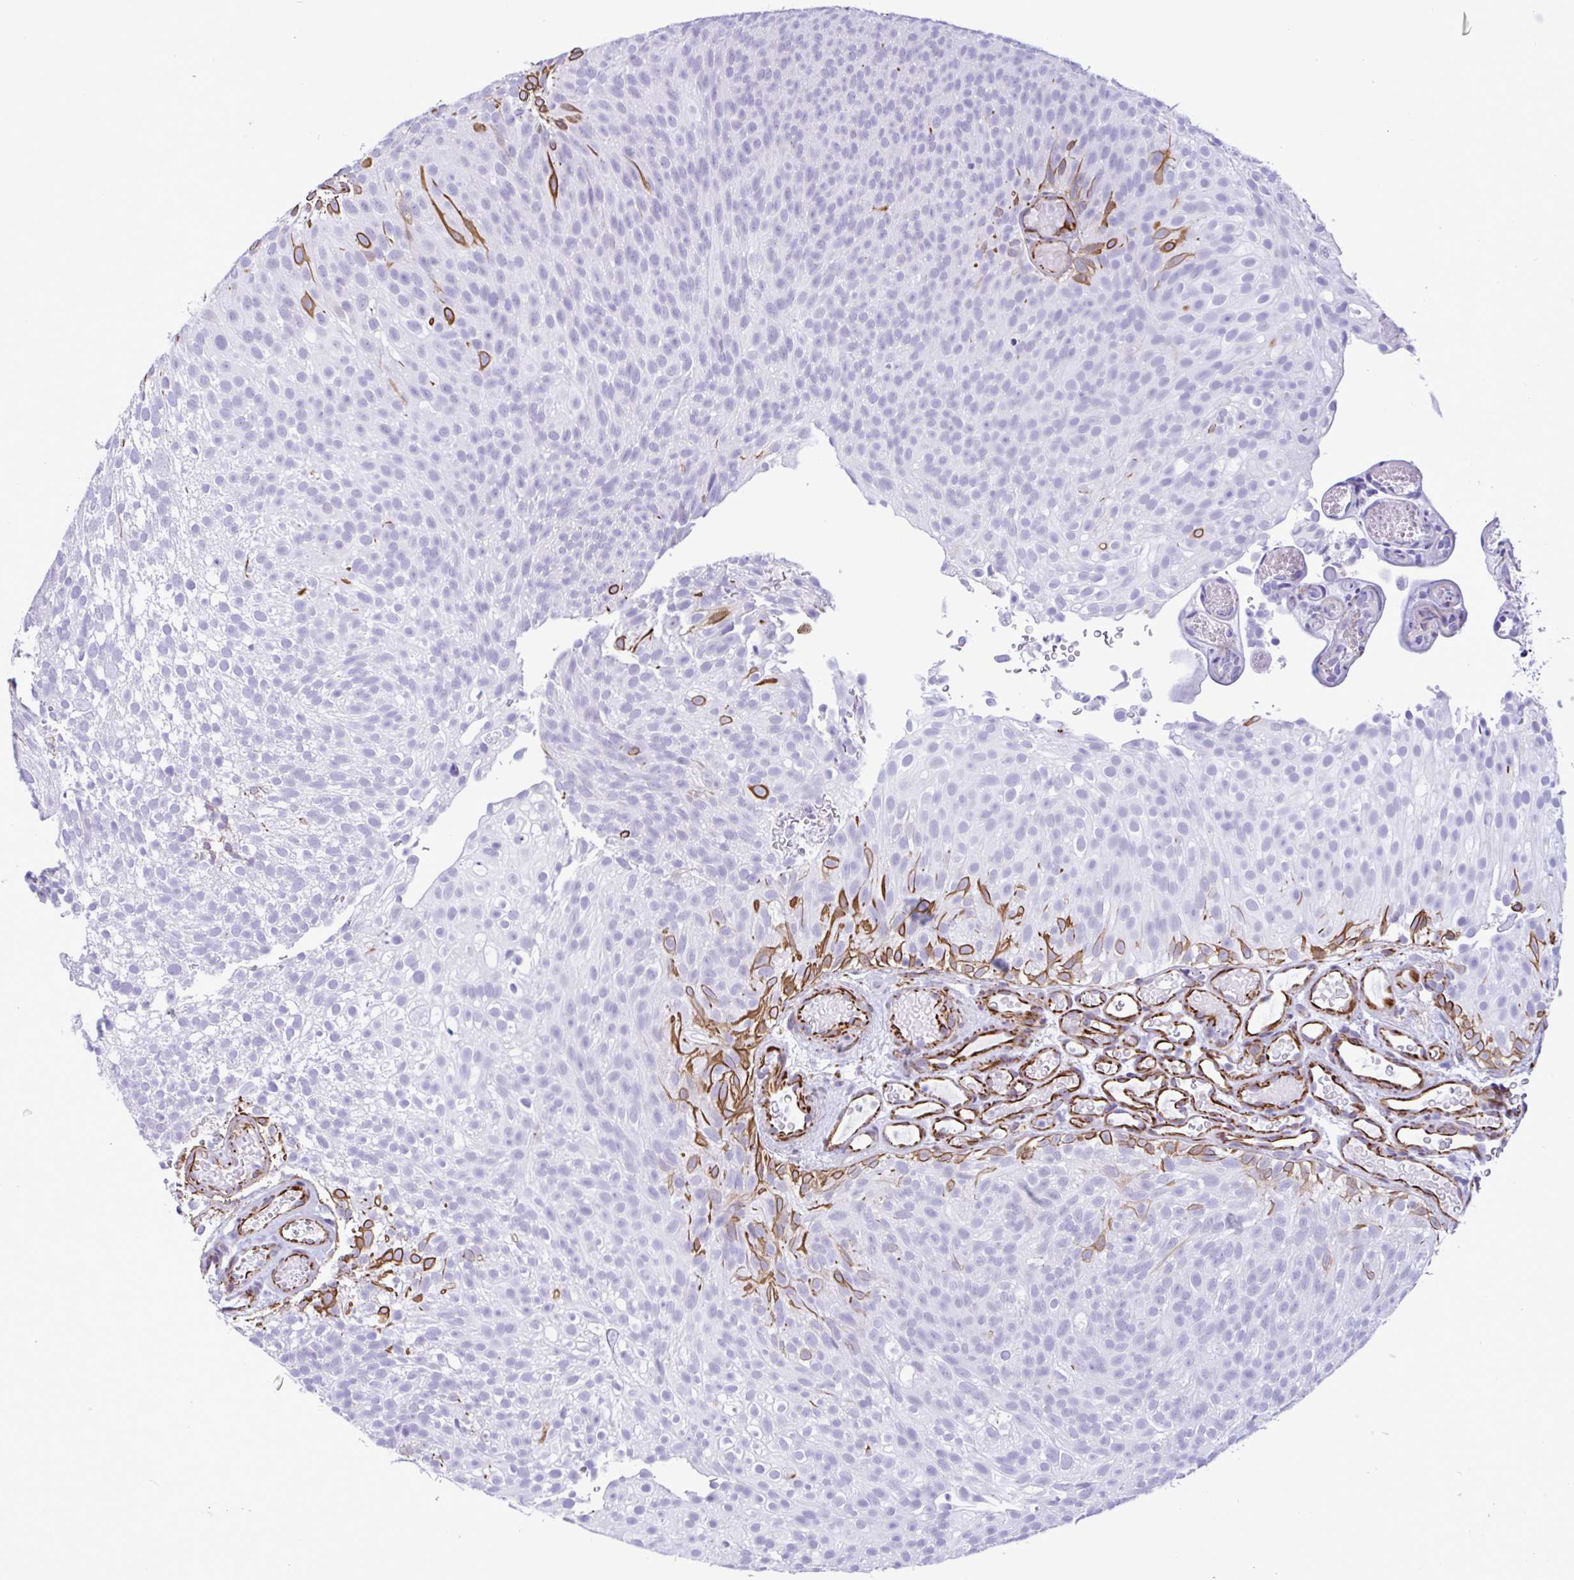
{"staining": {"intensity": "strong", "quantity": "<25%", "location": "cytoplasmic/membranous"}, "tissue": "urothelial cancer", "cell_type": "Tumor cells", "image_type": "cancer", "snomed": [{"axis": "morphology", "description": "Urothelial carcinoma, Low grade"}, {"axis": "topography", "description": "Urinary bladder"}], "caption": "Low-grade urothelial carcinoma was stained to show a protein in brown. There is medium levels of strong cytoplasmic/membranous staining in approximately <25% of tumor cells.", "gene": "SMAD5", "patient": {"sex": "male", "age": 78}}